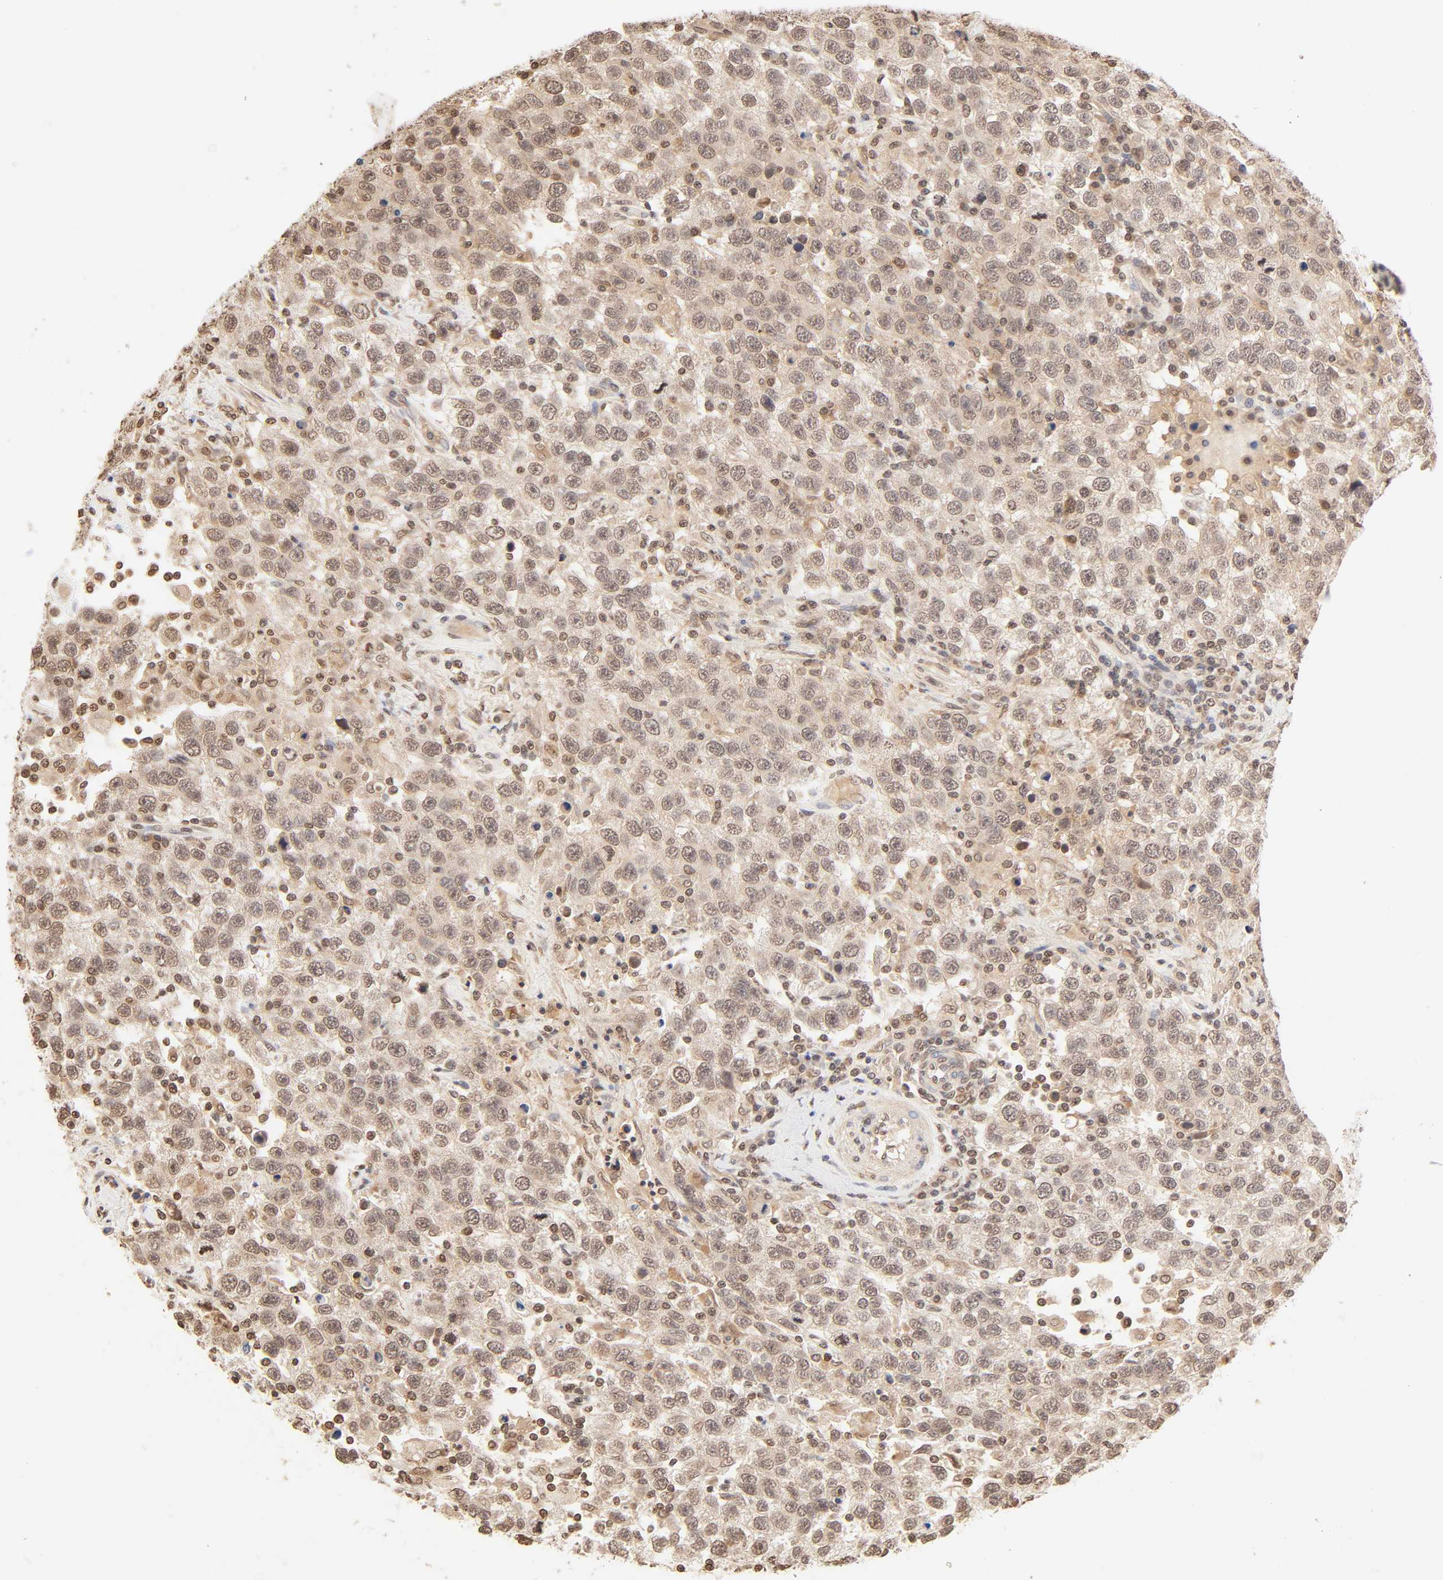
{"staining": {"intensity": "moderate", "quantity": ">75%", "location": "cytoplasmic/membranous,nuclear"}, "tissue": "testis cancer", "cell_type": "Tumor cells", "image_type": "cancer", "snomed": [{"axis": "morphology", "description": "Seminoma, NOS"}, {"axis": "topography", "description": "Testis"}], "caption": "Seminoma (testis) tissue exhibits moderate cytoplasmic/membranous and nuclear positivity in about >75% of tumor cells, visualized by immunohistochemistry.", "gene": "TBL1X", "patient": {"sex": "male", "age": 41}}